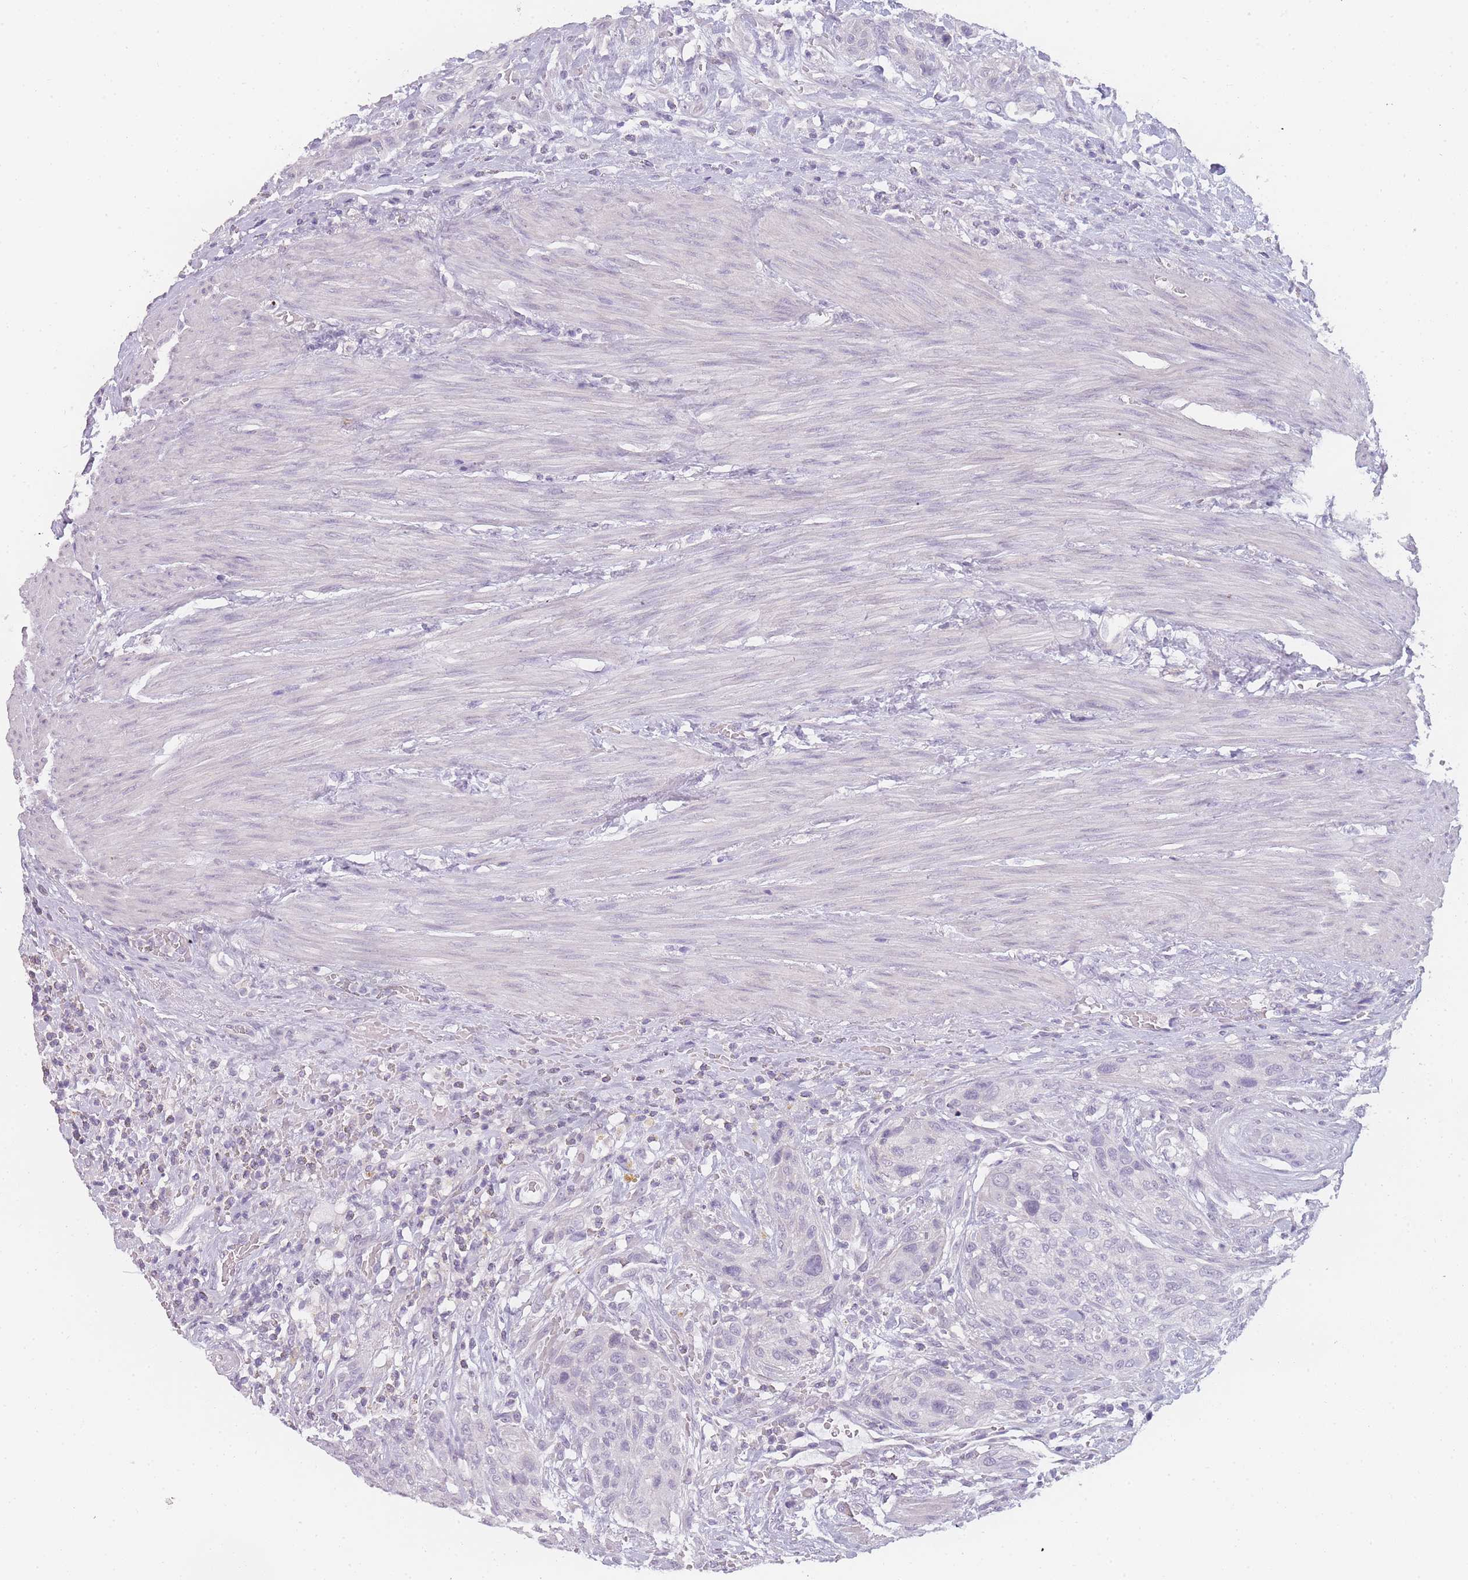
{"staining": {"intensity": "negative", "quantity": "none", "location": "none"}, "tissue": "urothelial cancer", "cell_type": "Tumor cells", "image_type": "cancer", "snomed": [{"axis": "morphology", "description": "Urothelial carcinoma, High grade"}, {"axis": "topography", "description": "Urinary bladder"}], "caption": "Histopathology image shows no protein positivity in tumor cells of high-grade urothelial carcinoma tissue.", "gene": "INS", "patient": {"sex": "male", "age": 35}}